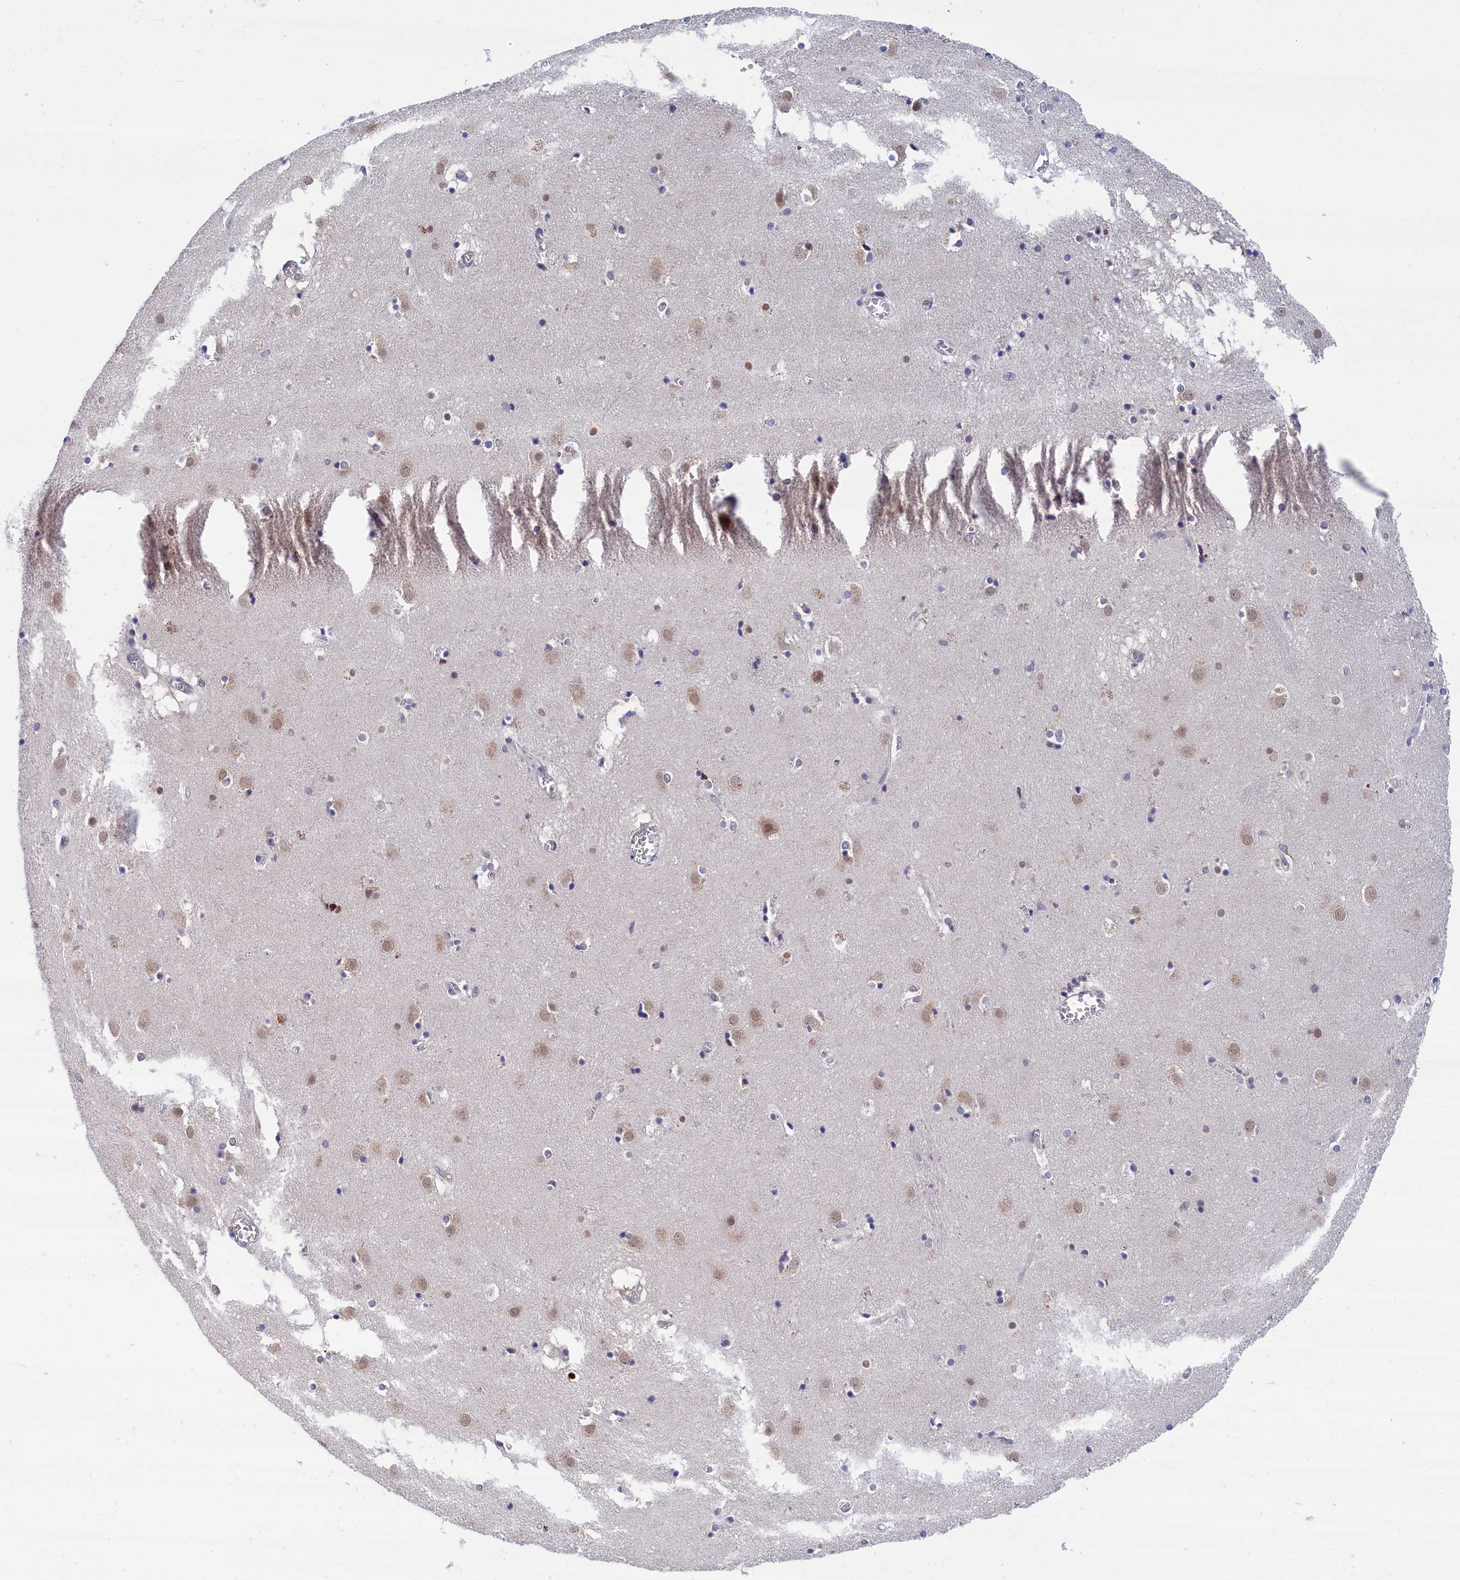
{"staining": {"intensity": "negative", "quantity": "none", "location": "none"}, "tissue": "caudate", "cell_type": "Glial cells", "image_type": "normal", "snomed": [{"axis": "morphology", "description": "Normal tissue, NOS"}, {"axis": "topography", "description": "Lateral ventricle wall"}], "caption": "Glial cells show no significant positivity in benign caudate. The staining is performed using DAB (3,3'-diaminobenzidine) brown chromogen with nuclei counter-stained in using hematoxylin.", "gene": "PGP", "patient": {"sex": "male", "age": 70}}